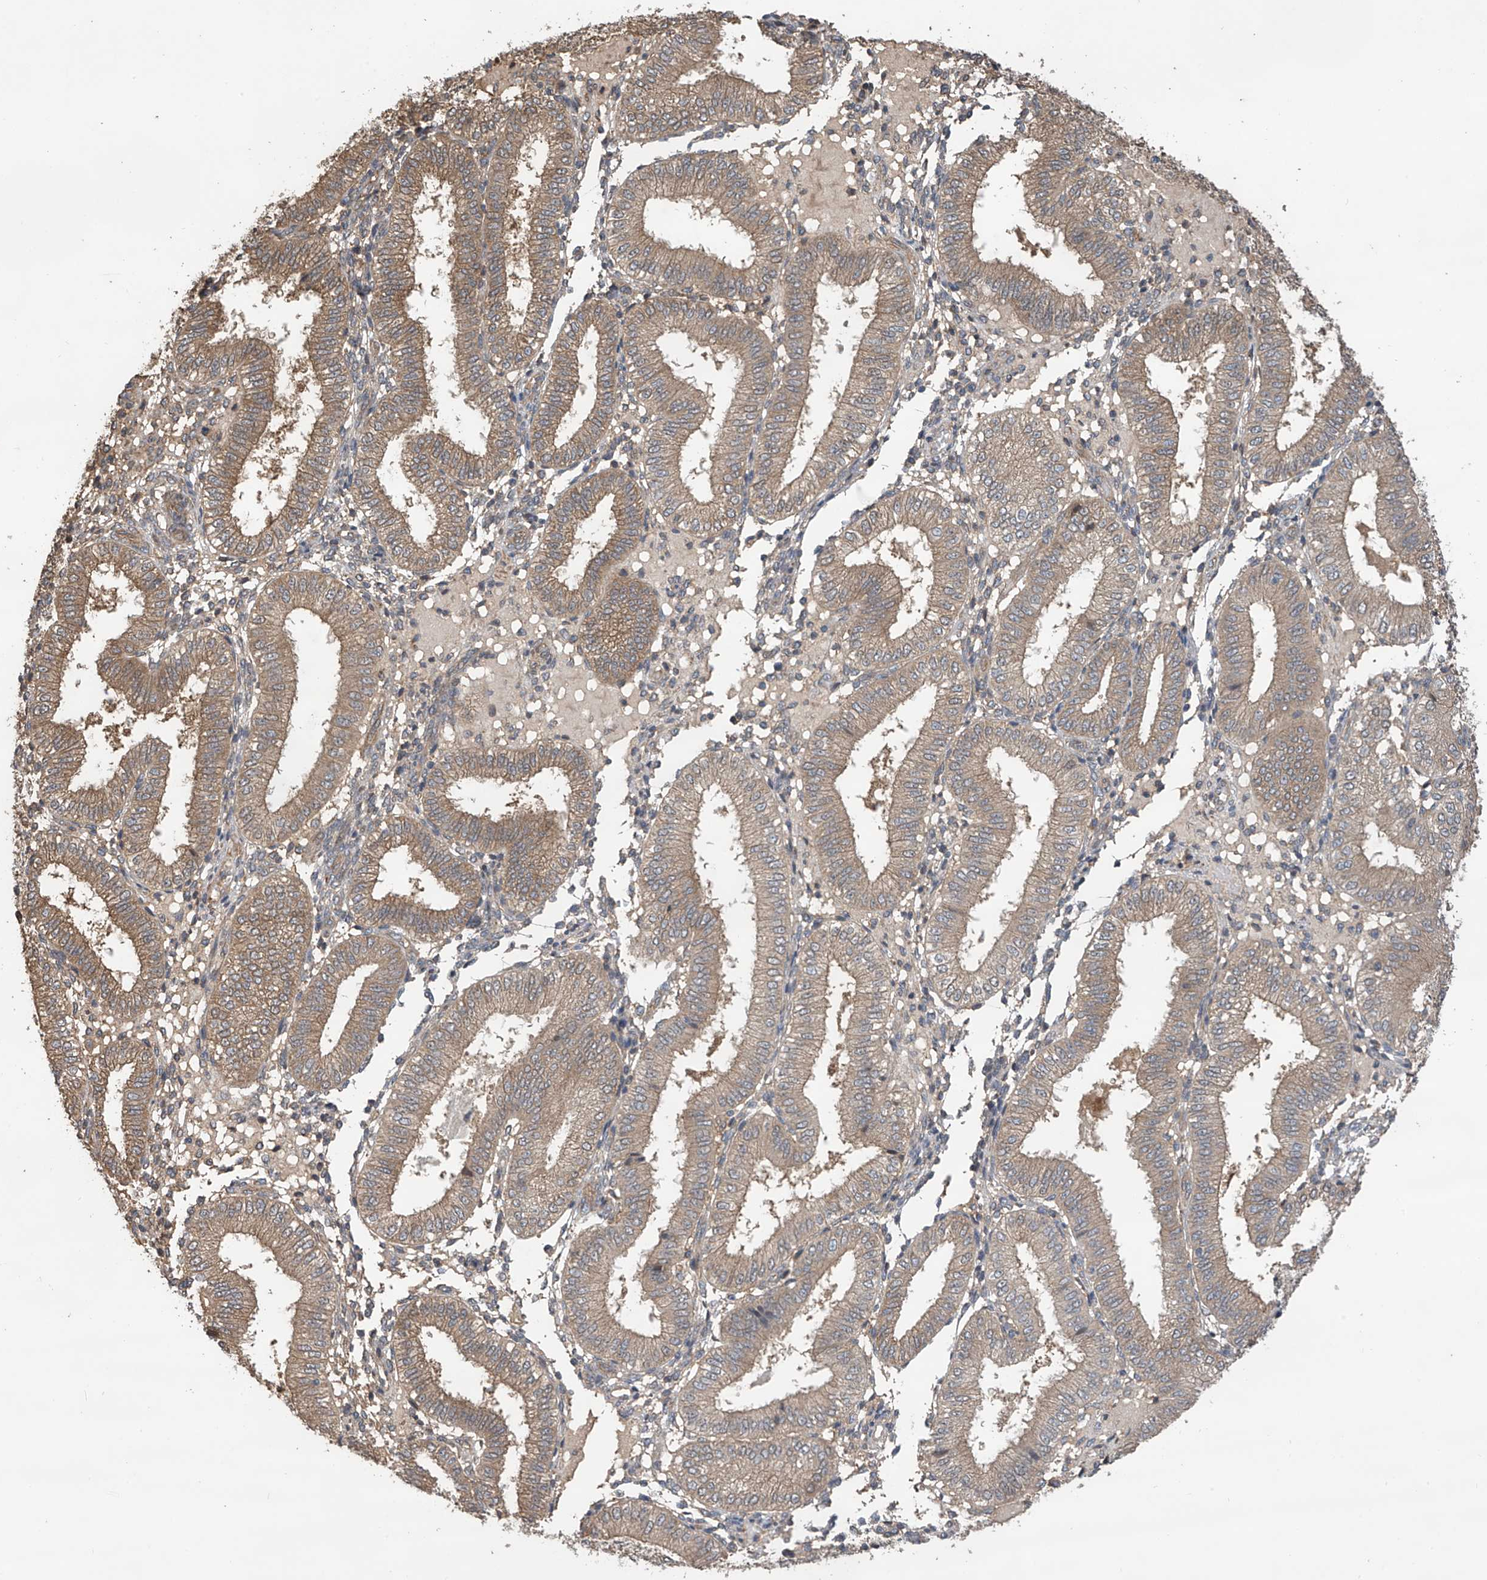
{"staining": {"intensity": "weak", "quantity": "<25%", "location": "cytoplasmic/membranous"}, "tissue": "endometrium", "cell_type": "Cells in endometrial stroma", "image_type": "normal", "snomed": [{"axis": "morphology", "description": "Normal tissue, NOS"}, {"axis": "topography", "description": "Endometrium"}], "caption": "Cells in endometrial stroma are negative for protein expression in unremarkable human endometrium. The staining was performed using DAB (3,3'-diaminobenzidine) to visualize the protein expression in brown, while the nuclei were stained in blue with hematoxylin (Magnification: 20x).", "gene": "PHACTR4", "patient": {"sex": "female", "age": 39}}